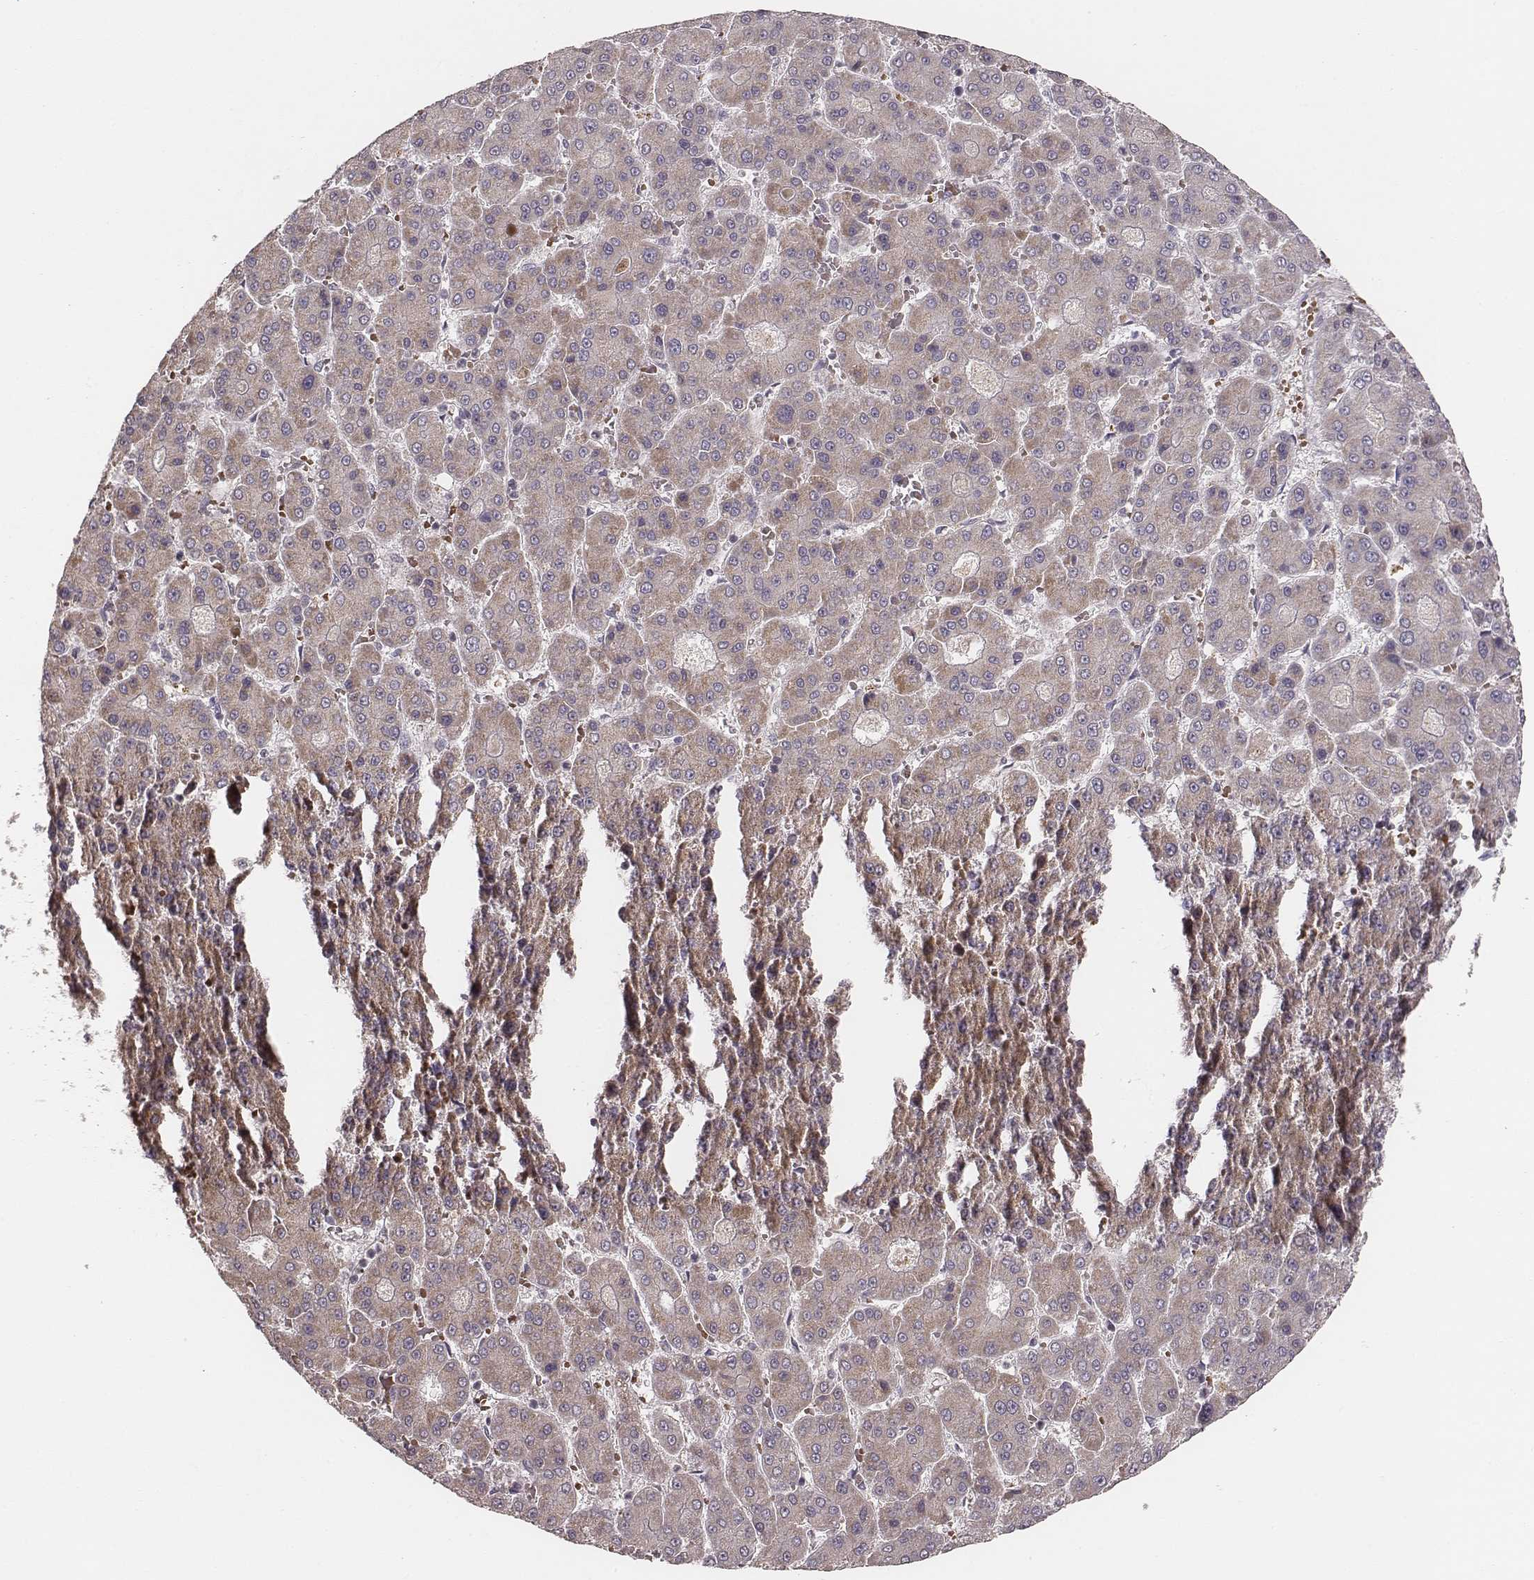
{"staining": {"intensity": "moderate", "quantity": ">75%", "location": "cytoplasmic/membranous"}, "tissue": "liver cancer", "cell_type": "Tumor cells", "image_type": "cancer", "snomed": [{"axis": "morphology", "description": "Carcinoma, Hepatocellular, NOS"}, {"axis": "topography", "description": "Liver"}], "caption": "Liver hepatocellular carcinoma tissue exhibits moderate cytoplasmic/membranous staining in approximately >75% of tumor cells", "gene": "TUFM", "patient": {"sex": "male", "age": 70}}